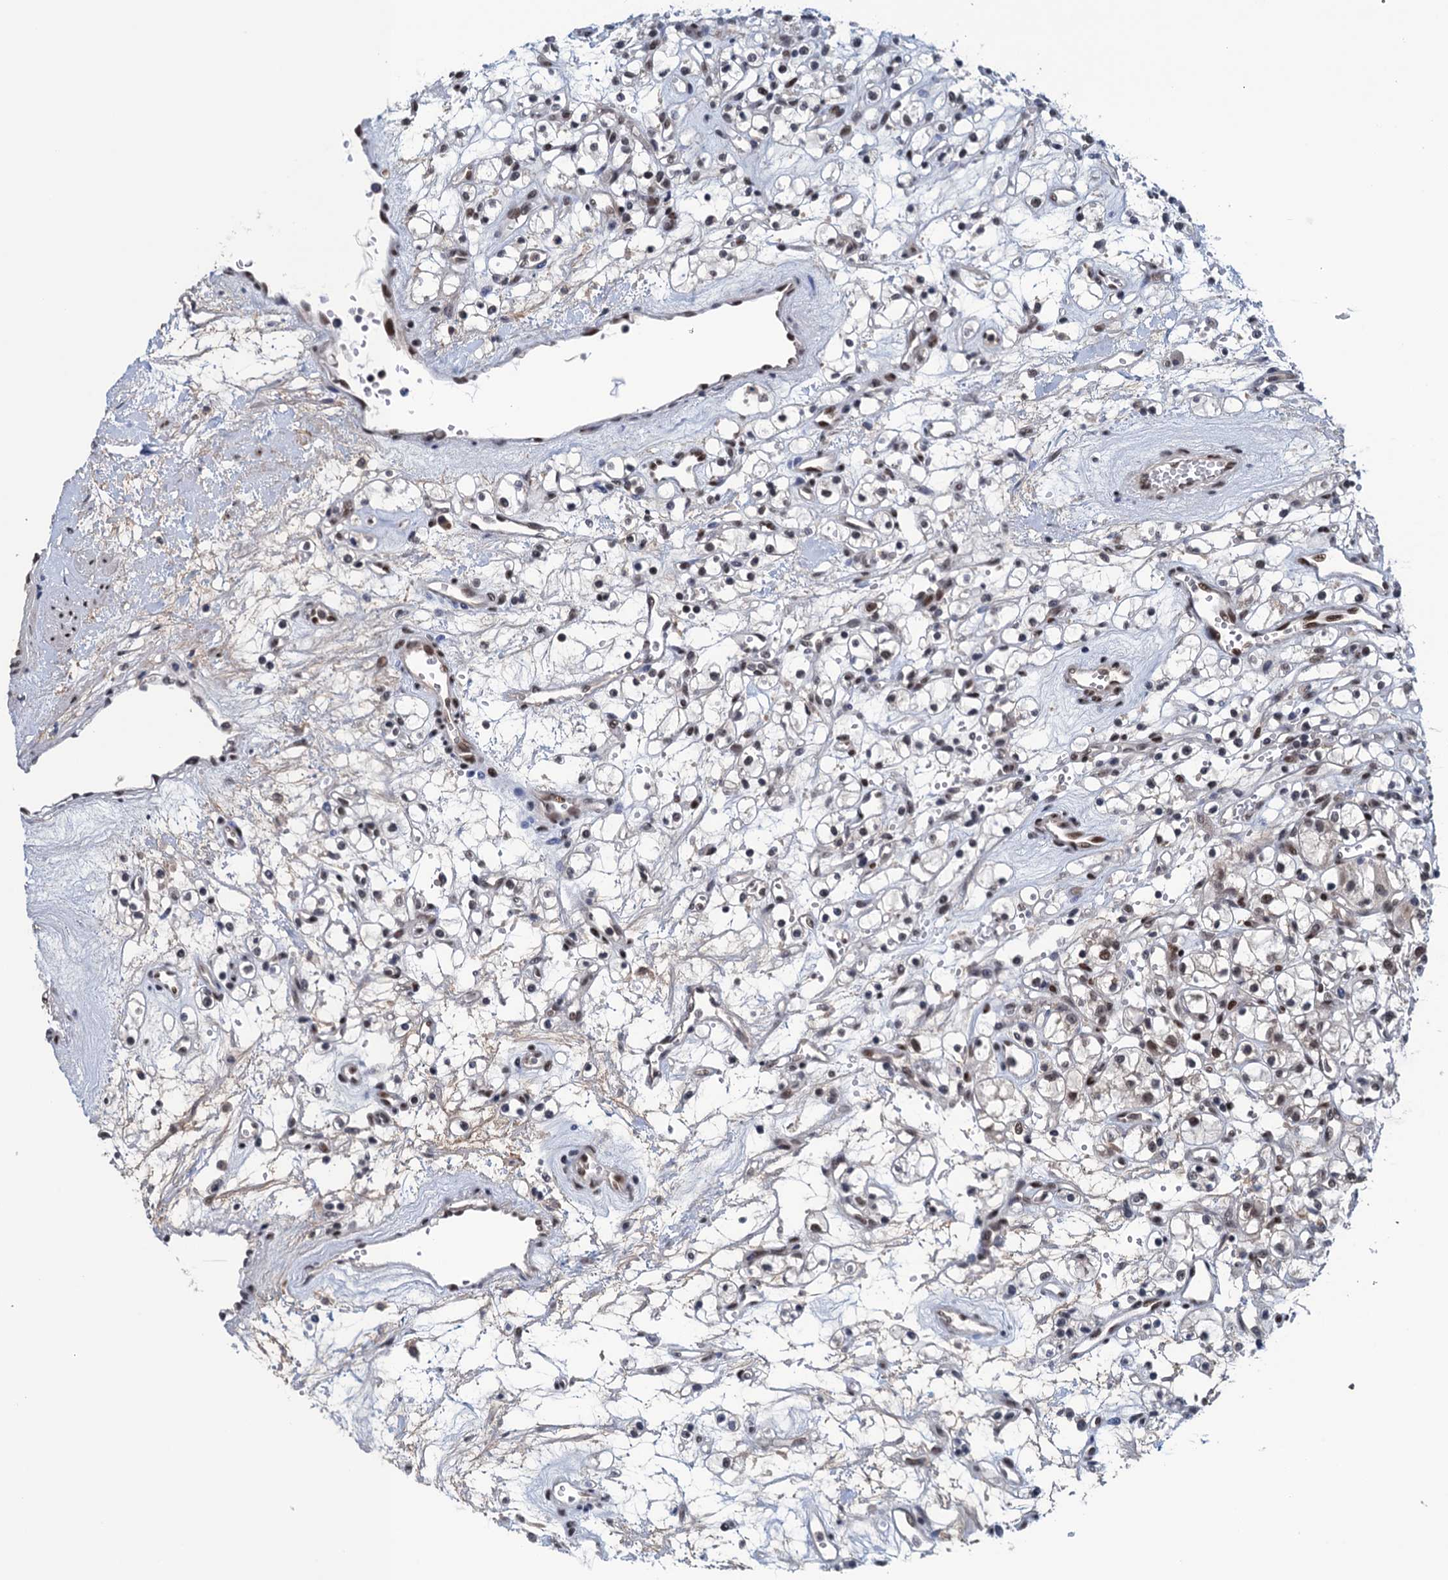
{"staining": {"intensity": "moderate", "quantity": "25%-75%", "location": "nuclear"}, "tissue": "renal cancer", "cell_type": "Tumor cells", "image_type": "cancer", "snomed": [{"axis": "morphology", "description": "Adenocarcinoma, NOS"}, {"axis": "topography", "description": "Kidney"}], "caption": "Human renal cancer (adenocarcinoma) stained with a protein marker shows moderate staining in tumor cells.", "gene": "SAE1", "patient": {"sex": "female", "age": 59}}